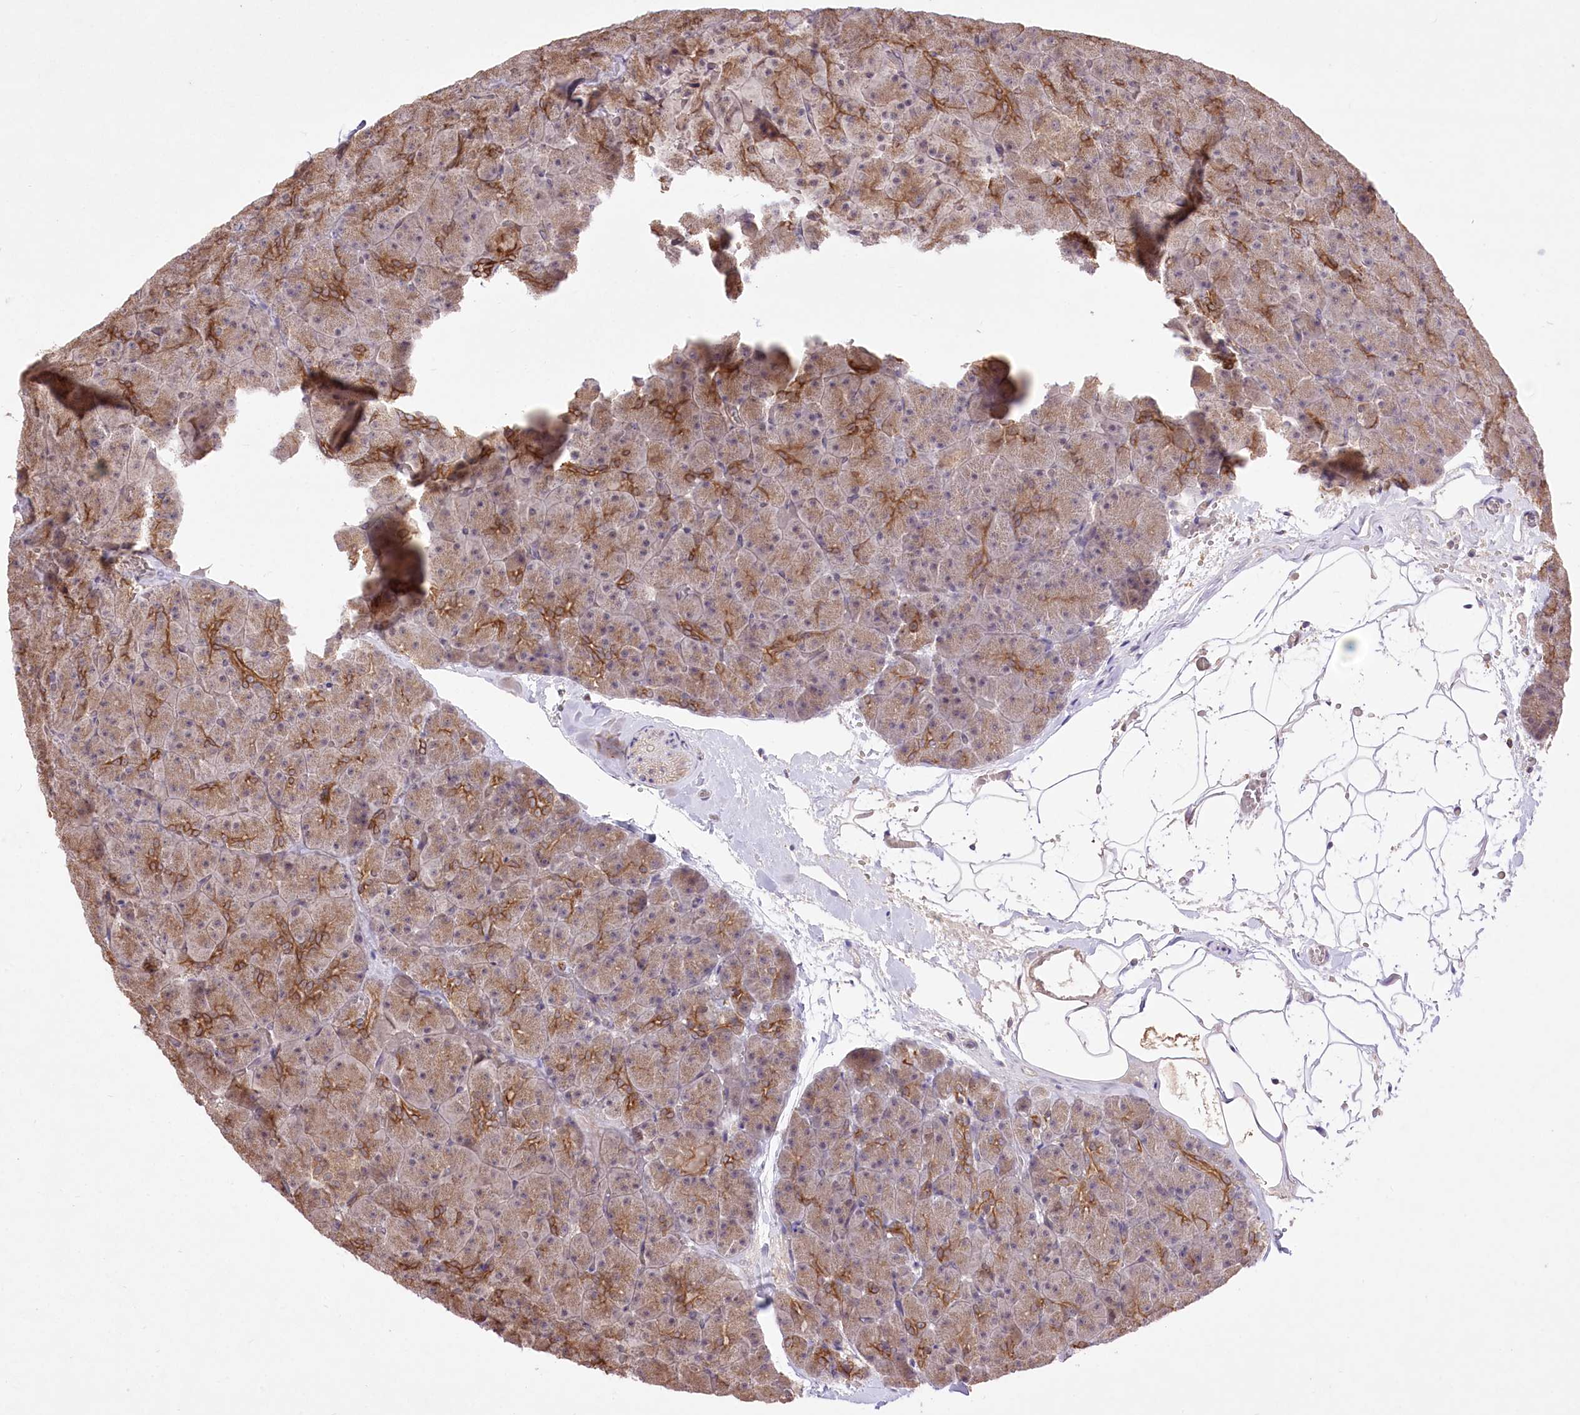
{"staining": {"intensity": "strong", "quantity": "25%-75%", "location": "cytoplasmic/membranous"}, "tissue": "pancreas", "cell_type": "Exocrine glandular cells", "image_type": "normal", "snomed": [{"axis": "morphology", "description": "Normal tissue, NOS"}, {"axis": "topography", "description": "Pancreas"}], "caption": "An immunohistochemistry micrograph of benign tissue is shown. Protein staining in brown highlights strong cytoplasmic/membranous positivity in pancreas within exocrine glandular cells.", "gene": "HELT", "patient": {"sex": "male", "age": 36}}